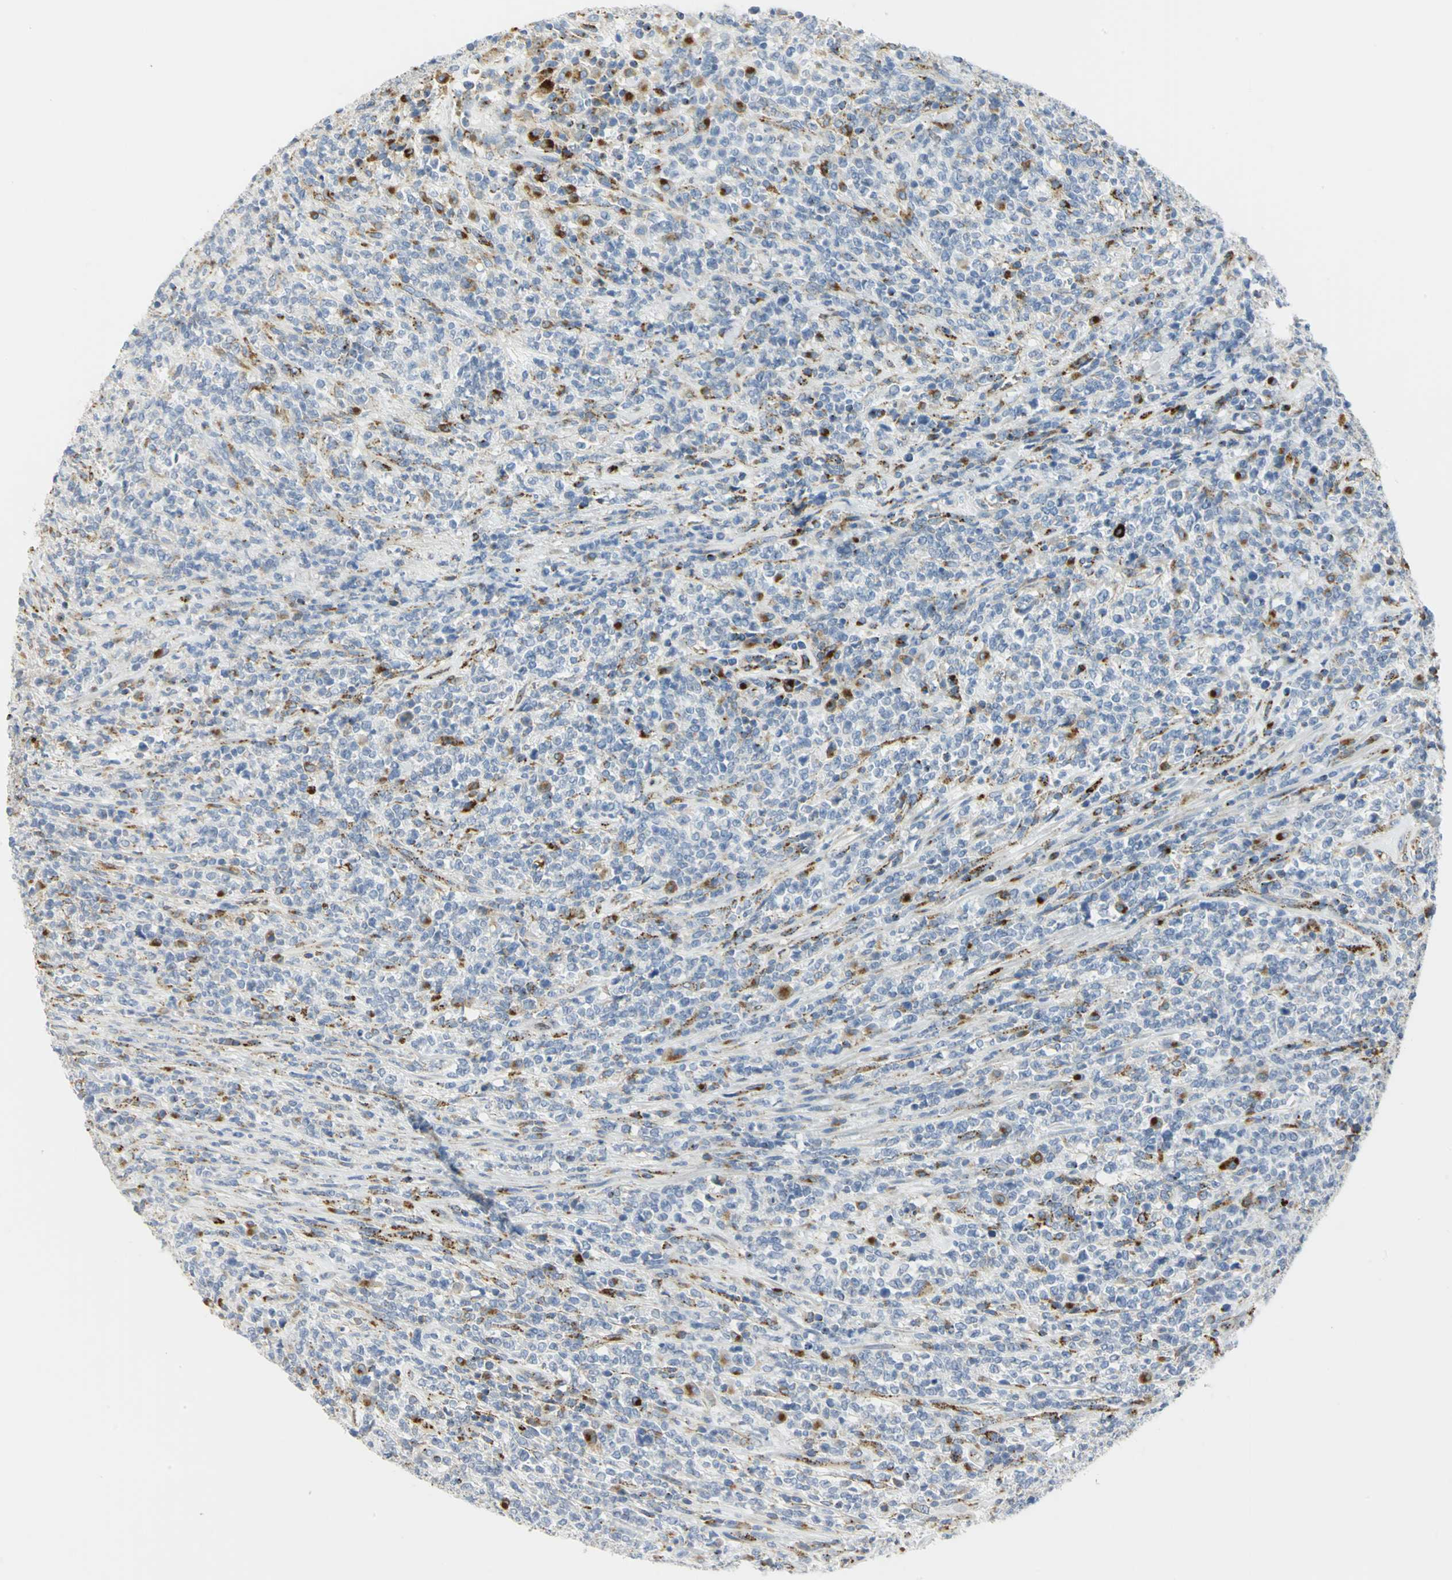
{"staining": {"intensity": "negative", "quantity": "none", "location": "none"}, "tissue": "lymphoma", "cell_type": "Tumor cells", "image_type": "cancer", "snomed": [{"axis": "morphology", "description": "Malignant lymphoma, non-Hodgkin's type, High grade"}, {"axis": "topography", "description": "Soft tissue"}], "caption": "The micrograph exhibits no staining of tumor cells in lymphoma.", "gene": "ARSA", "patient": {"sex": "male", "age": 18}}